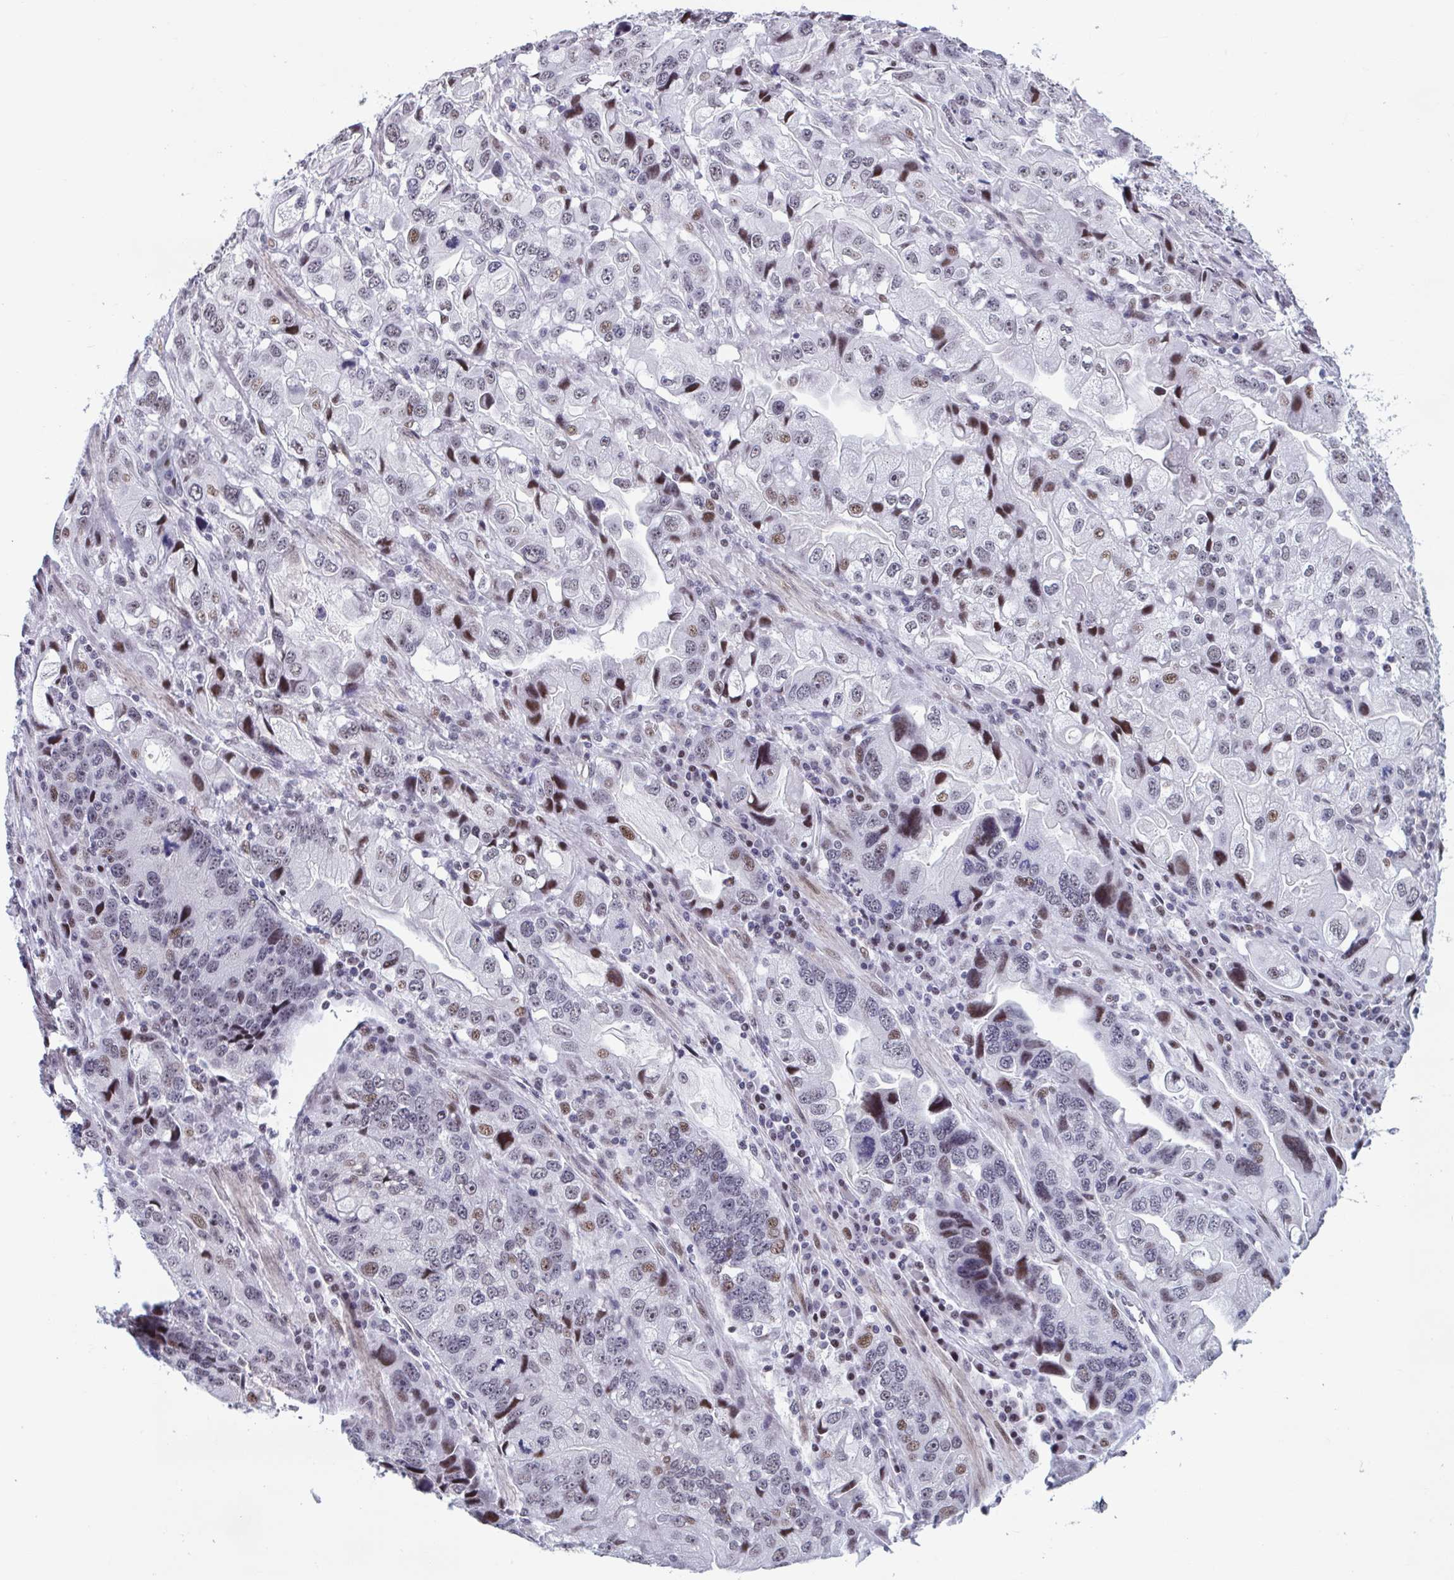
{"staining": {"intensity": "moderate", "quantity": "<25%", "location": "nuclear"}, "tissue": "stomach cancer", "cell_type": "Tumor cells", "image_type": "cancer", "snomed": [{"axis": "morphology", "description": "Adenocarcinoma, NOS"}, {"axis": "topography", "description": "Stomach, lower"}], "caption": "High-magnification brightfield microscopy of stomach cancer stained with DAB (3,3'-diaminobenzidine) (brown) and counterstained with hematoxylin (blue). tumor cells exhibit moderate nuclear expression is seen in approximately<25% of cells.", "gene": "HSD17B6", "patient": {"sex": "female", "age": 93}}